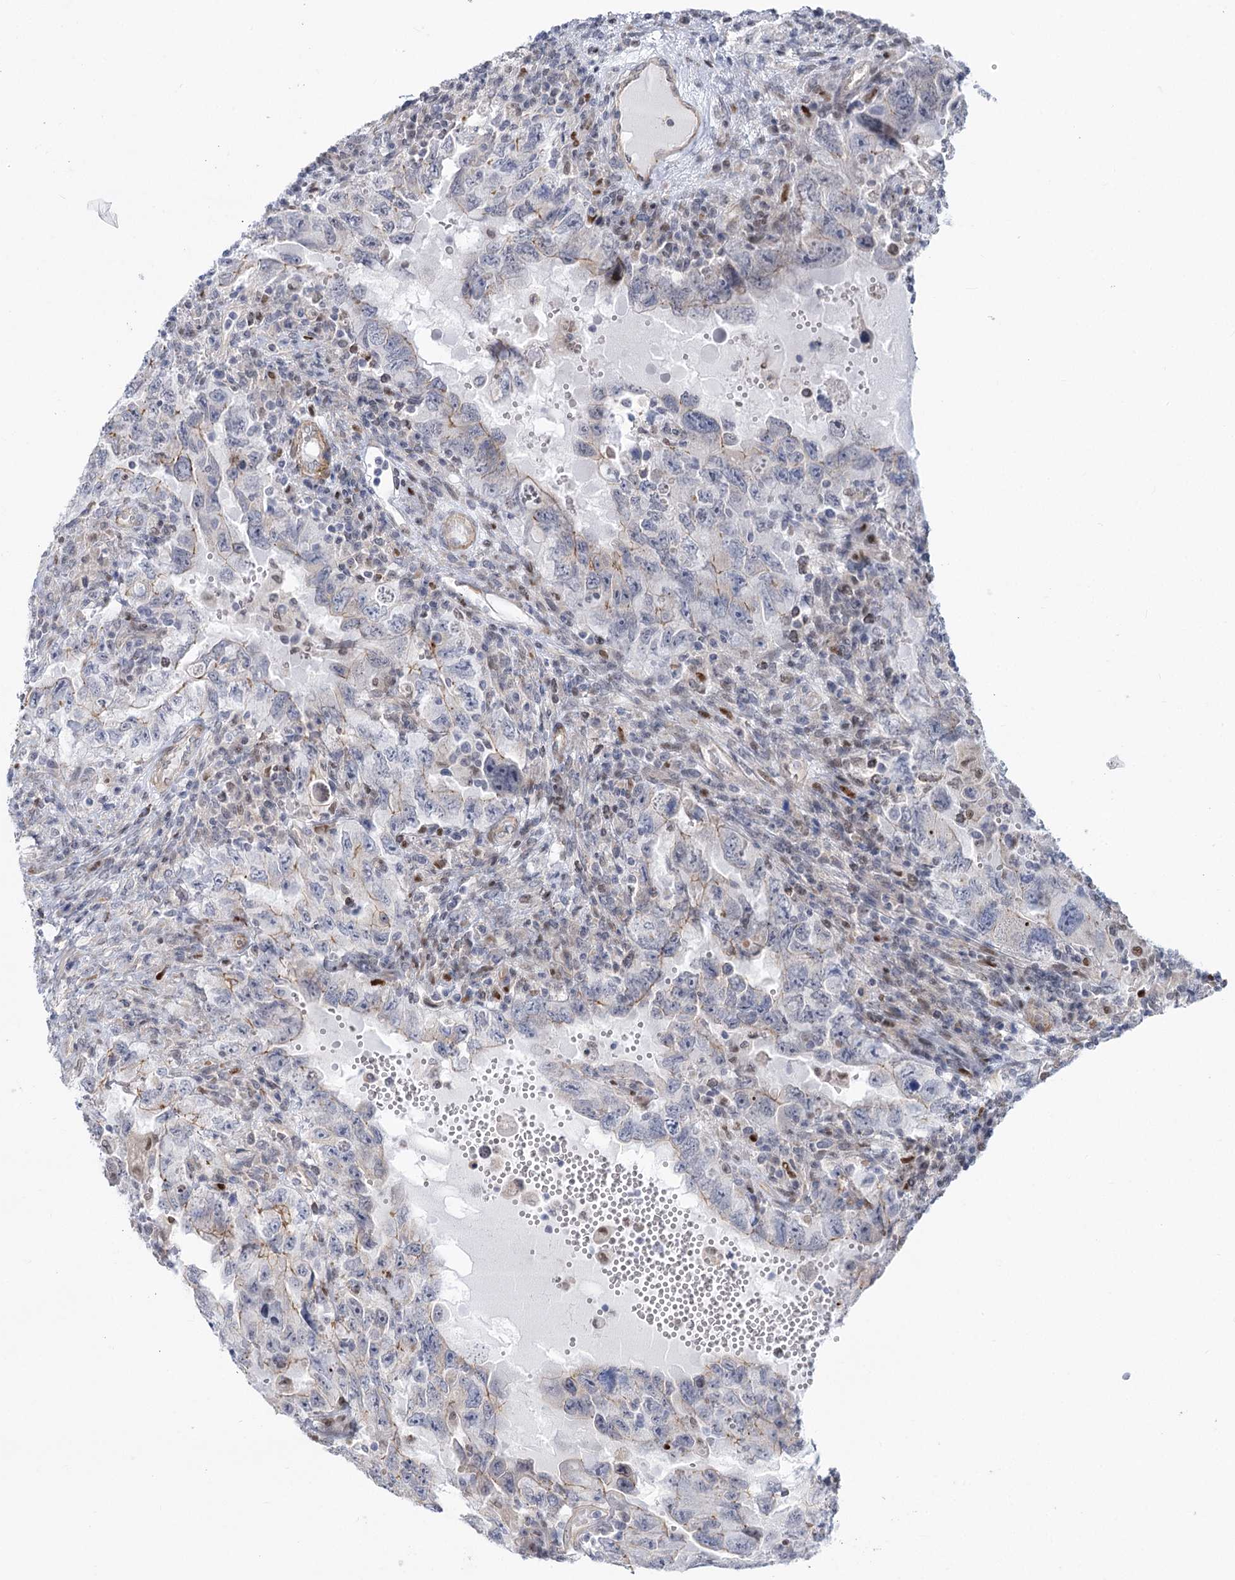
{"staining": {"intensity": "weak", "quantity": "<25%", "location": "cytoplasmic/membranous"}, "tissue": "testis cancer", "cell_type": "Tumor cells", "image_type": "cancer", "snomed": [{"axis": "morphology", "description": "Carcinoma, Embryonal, NOS"}, {"axis": "topography", "description": "Testis"}], "caption": "Immunohistochemical staining of testis cancer demonstrates no significant positivity in tumor cells. Nuclei are stained in blue.", "gene": "ARSI", "patient": {"sex": "male", "age": 26}}